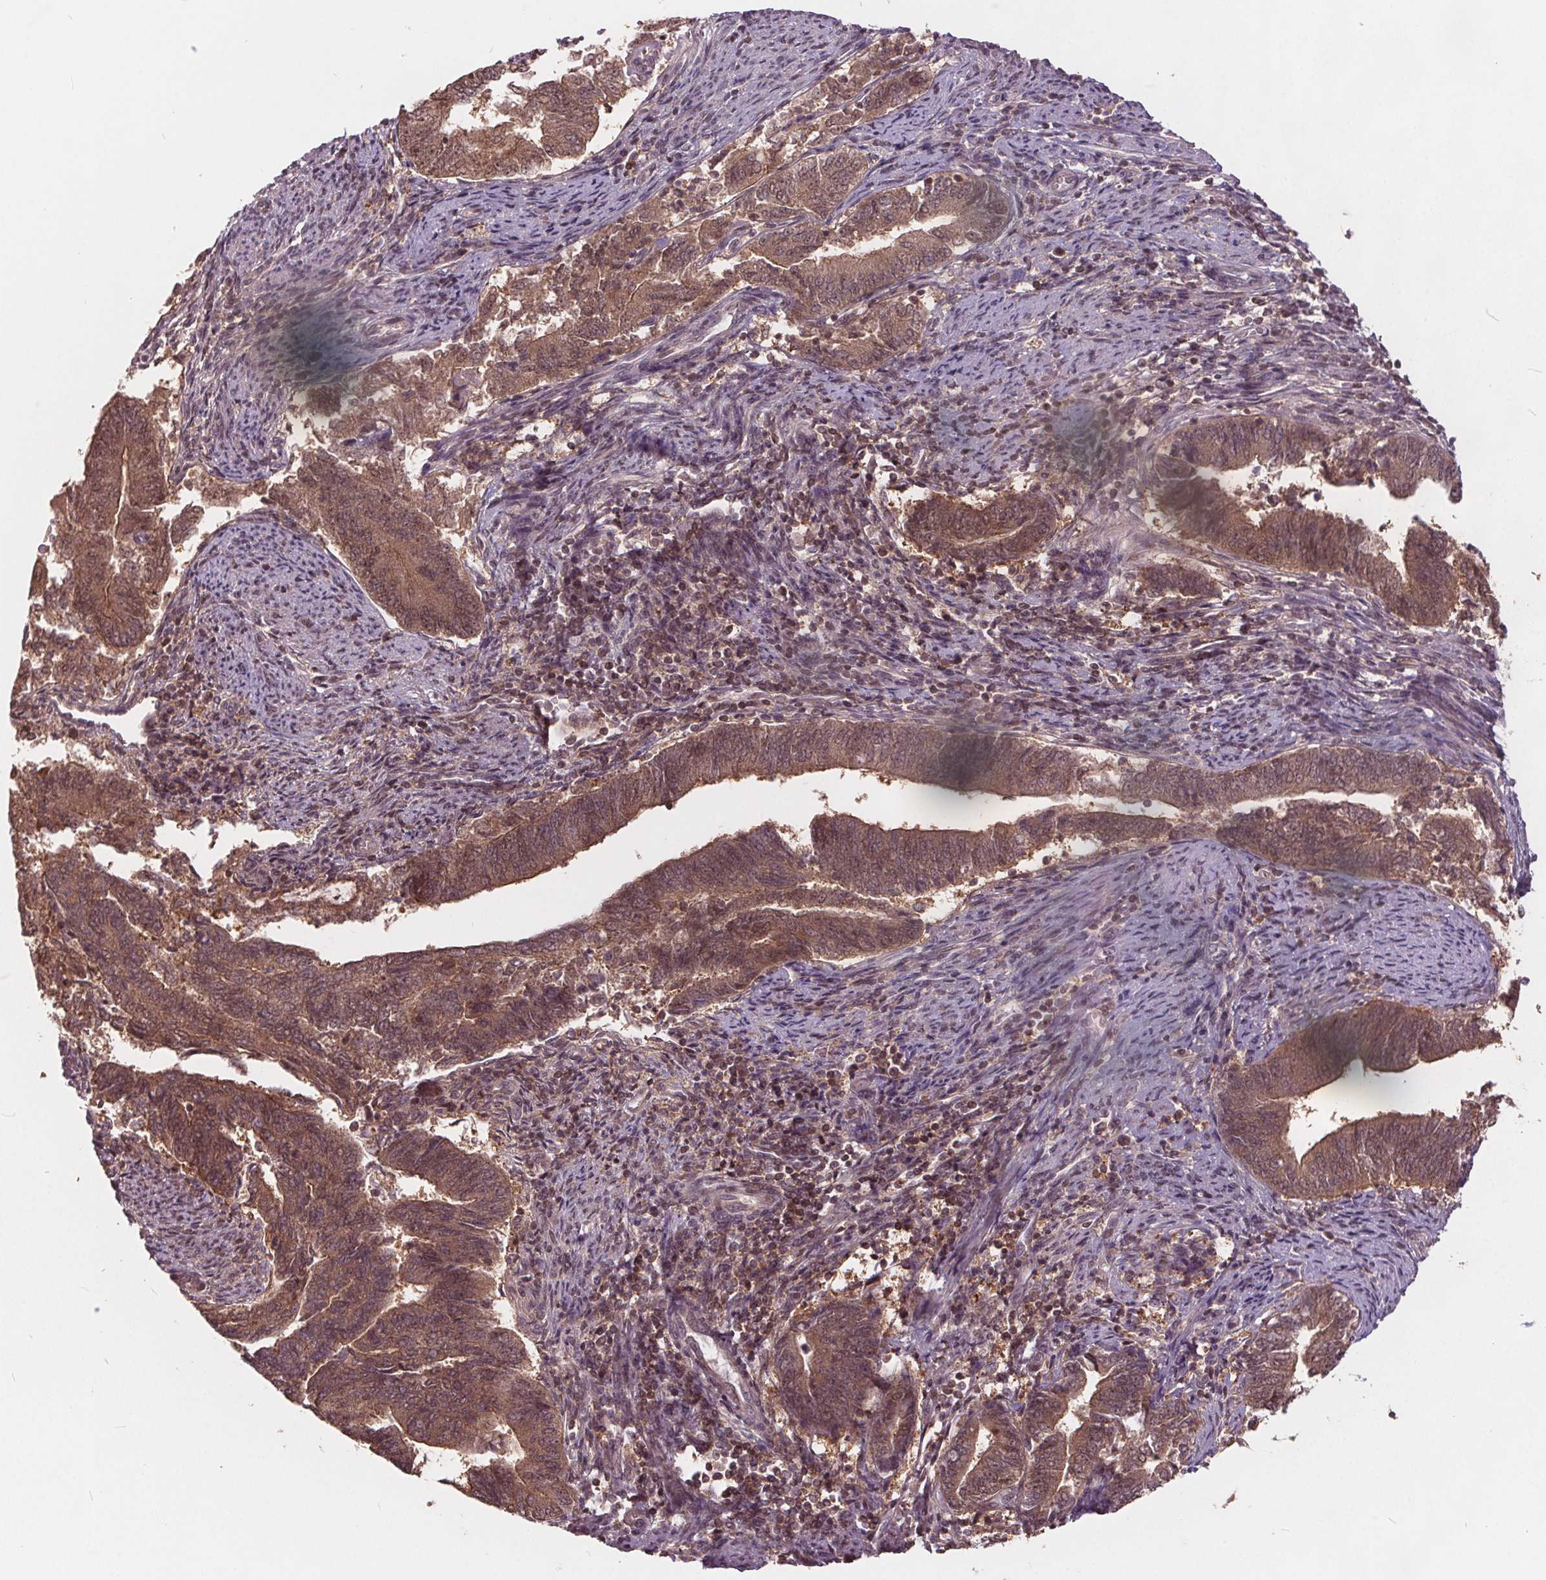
{"staining": {"intensity": "moderate", "quantity": ">75%", "location": "cytoplasmic/membranous"}, "tissue": "endometrial cancer", "cell_type": "Tumor cells", "image_type": "cancer", "snomed": [{"axis": "morphology", "description": "Adenocarcinoma, NOS"}, {"axis": "topography", "description": "Endometrium"}], "caption": "Protein staining by immunohistochemistry demonstrates moderate cytoplasmic/membranous staining in approximately >75% of tumor cells in adenocarcinoma (endometrial). (DAB IHC with brightfield microscopy, high magnification).", "gene": "HIF1AN", "patient": {"sex": "female", "age": 65}}